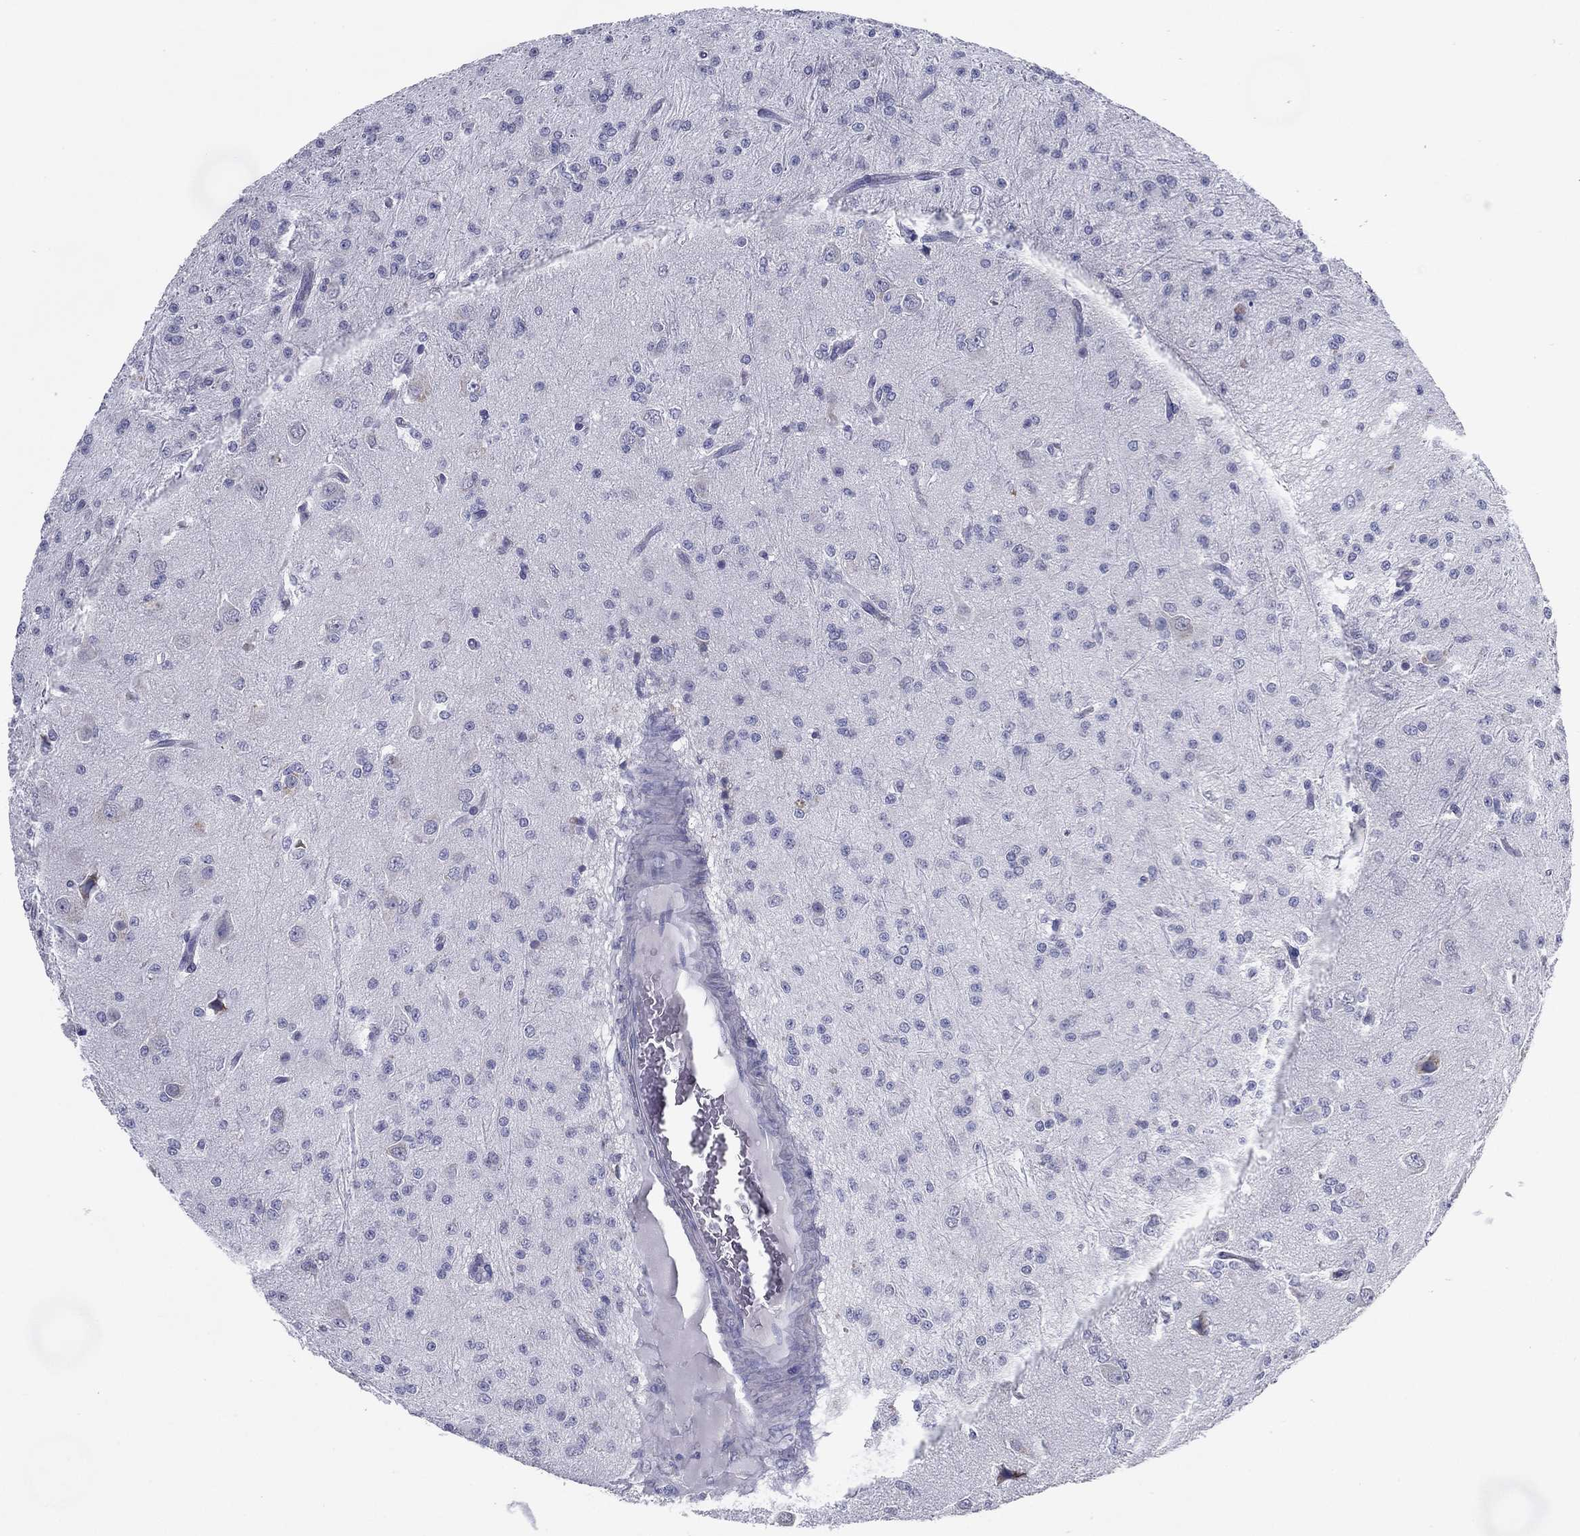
{"staining": {"intensity": "negative", "quantity": "none", "location": "none"}, "tissue": "glioma", "cell_type": "Tumor cells", "image_type": "cancer", "snomed": [{"axis": "morphology", "description": "Glioma, malignant, Low grade"}, {"axis": "topography", "description": "Brain"}], "caption": "Immunohistochemical staining of glioma exhibits no significant staining in tumor cells. (Immunohistochemistry (ihc), brightfield microscopy, high magnification).", "gene": "C19orf18", "patient": {"sex": "male", "age": 27}}